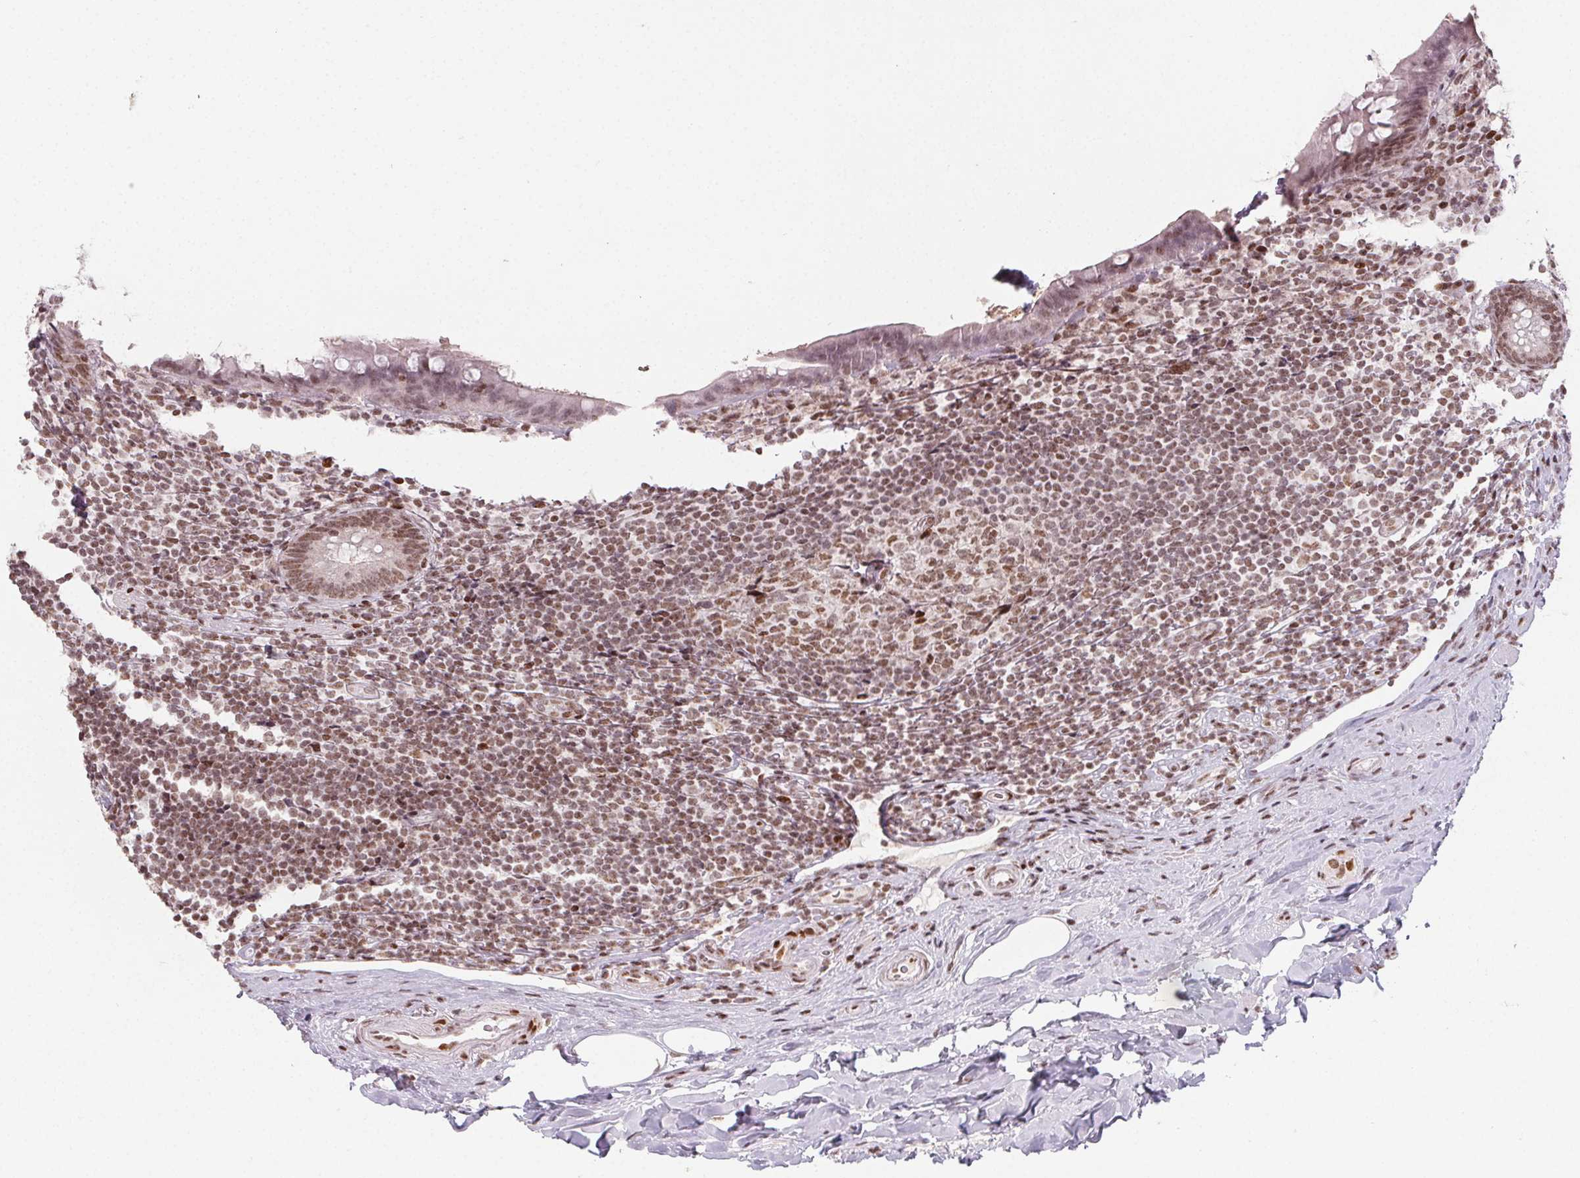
{"staining": {"intensity": "moderate", "quantity": ">75%", "location": "nuclear"}, "tissue": "appendix", "cell_type": "Glandular cells", "image_type": "normal", "snomed": [{"axis": "morphology", "description": "Normal tissue, NOS"}, {"axis": "topography", "description": "Appendix"}], "caption": "Appendix stained with DAB immunohistochemistry reveals medium levels of moderate nuclear staining in about >75% of glandular cells. Using DAB (3,3'-diaminobenzidine) (brown) and hematoxylin (blue) stains, captured at high magnification using brightfield microscopy.", "gene": "KMT2A", "patient": {"sex": "male", "age": 47}}